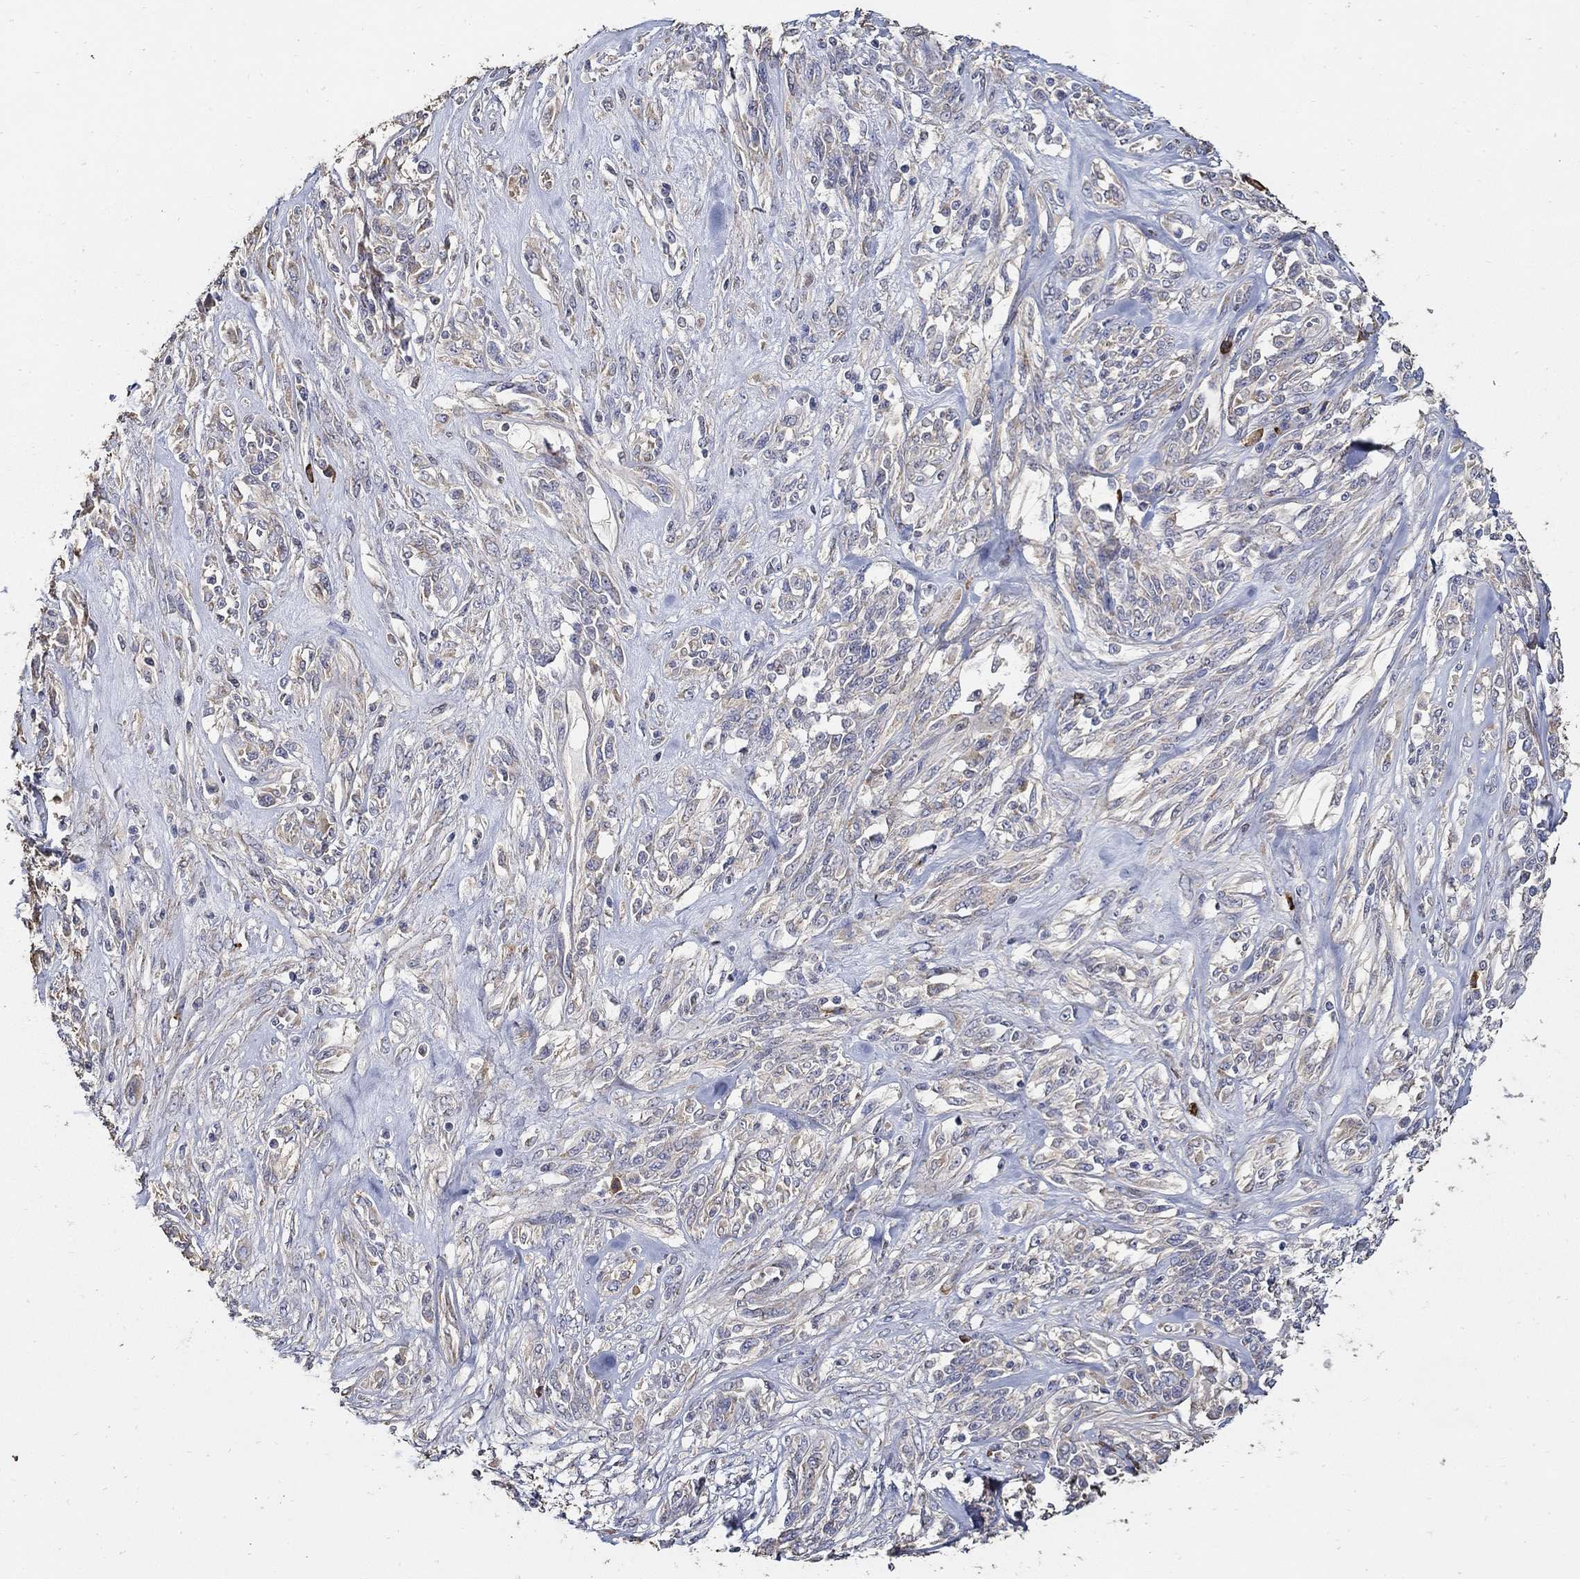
{"staining": {"intensity": "negative", "quantity": "none", "location": "none"}, "tissue": "melanoma", "cell_type": "Tumor cells", "image_type": "cancer", "snomed": [{"axis": "morphology", "description": "Malignant melanoma, NOS"}, {"axis": "topography", "description": "Skin"}], "caption": "High power microscopy photomicrograph of an immunohistochemistry histopathology image of malignant melanoma, revealing no significant staining in tumor cells.", "gene": "EMILIN3", "patient": {"sex": "female", "age": 91}}